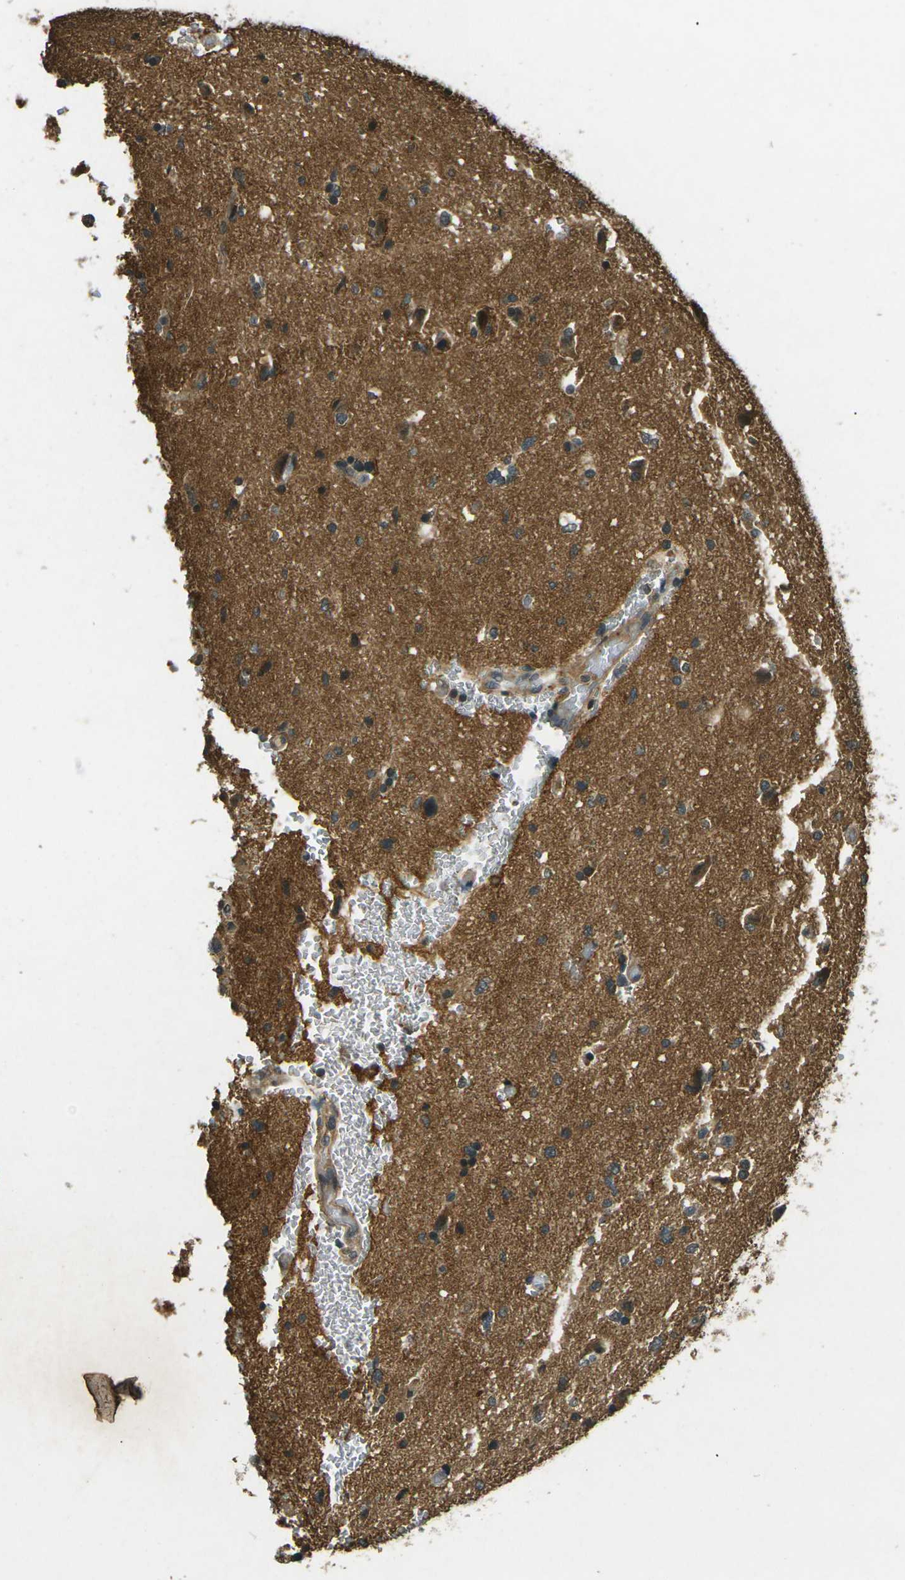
{"staining": {"intensity": "moderate", "quantity": ">75%", "location": "cytoplasmic/membranous"}, "tissue": "glioma", "cell_type": "Tumor cells", "image_type": "cancer", "snomed": [{"axis": "morphology", "description": "Glioma, malignant, Low grade"}, {"axis": "topography", "description": "Brain"}], "caption": "This histopathology image reveals malignant glioma (low-grade) stained with IHC to label a protein in brown. The cytoplasmic/membranous of tumor cells show moderate positivity for the protein. Nuclei are counter-stained blue.", "gene": "PDE2A", "patient": {"sex": "female", "age": 37}}